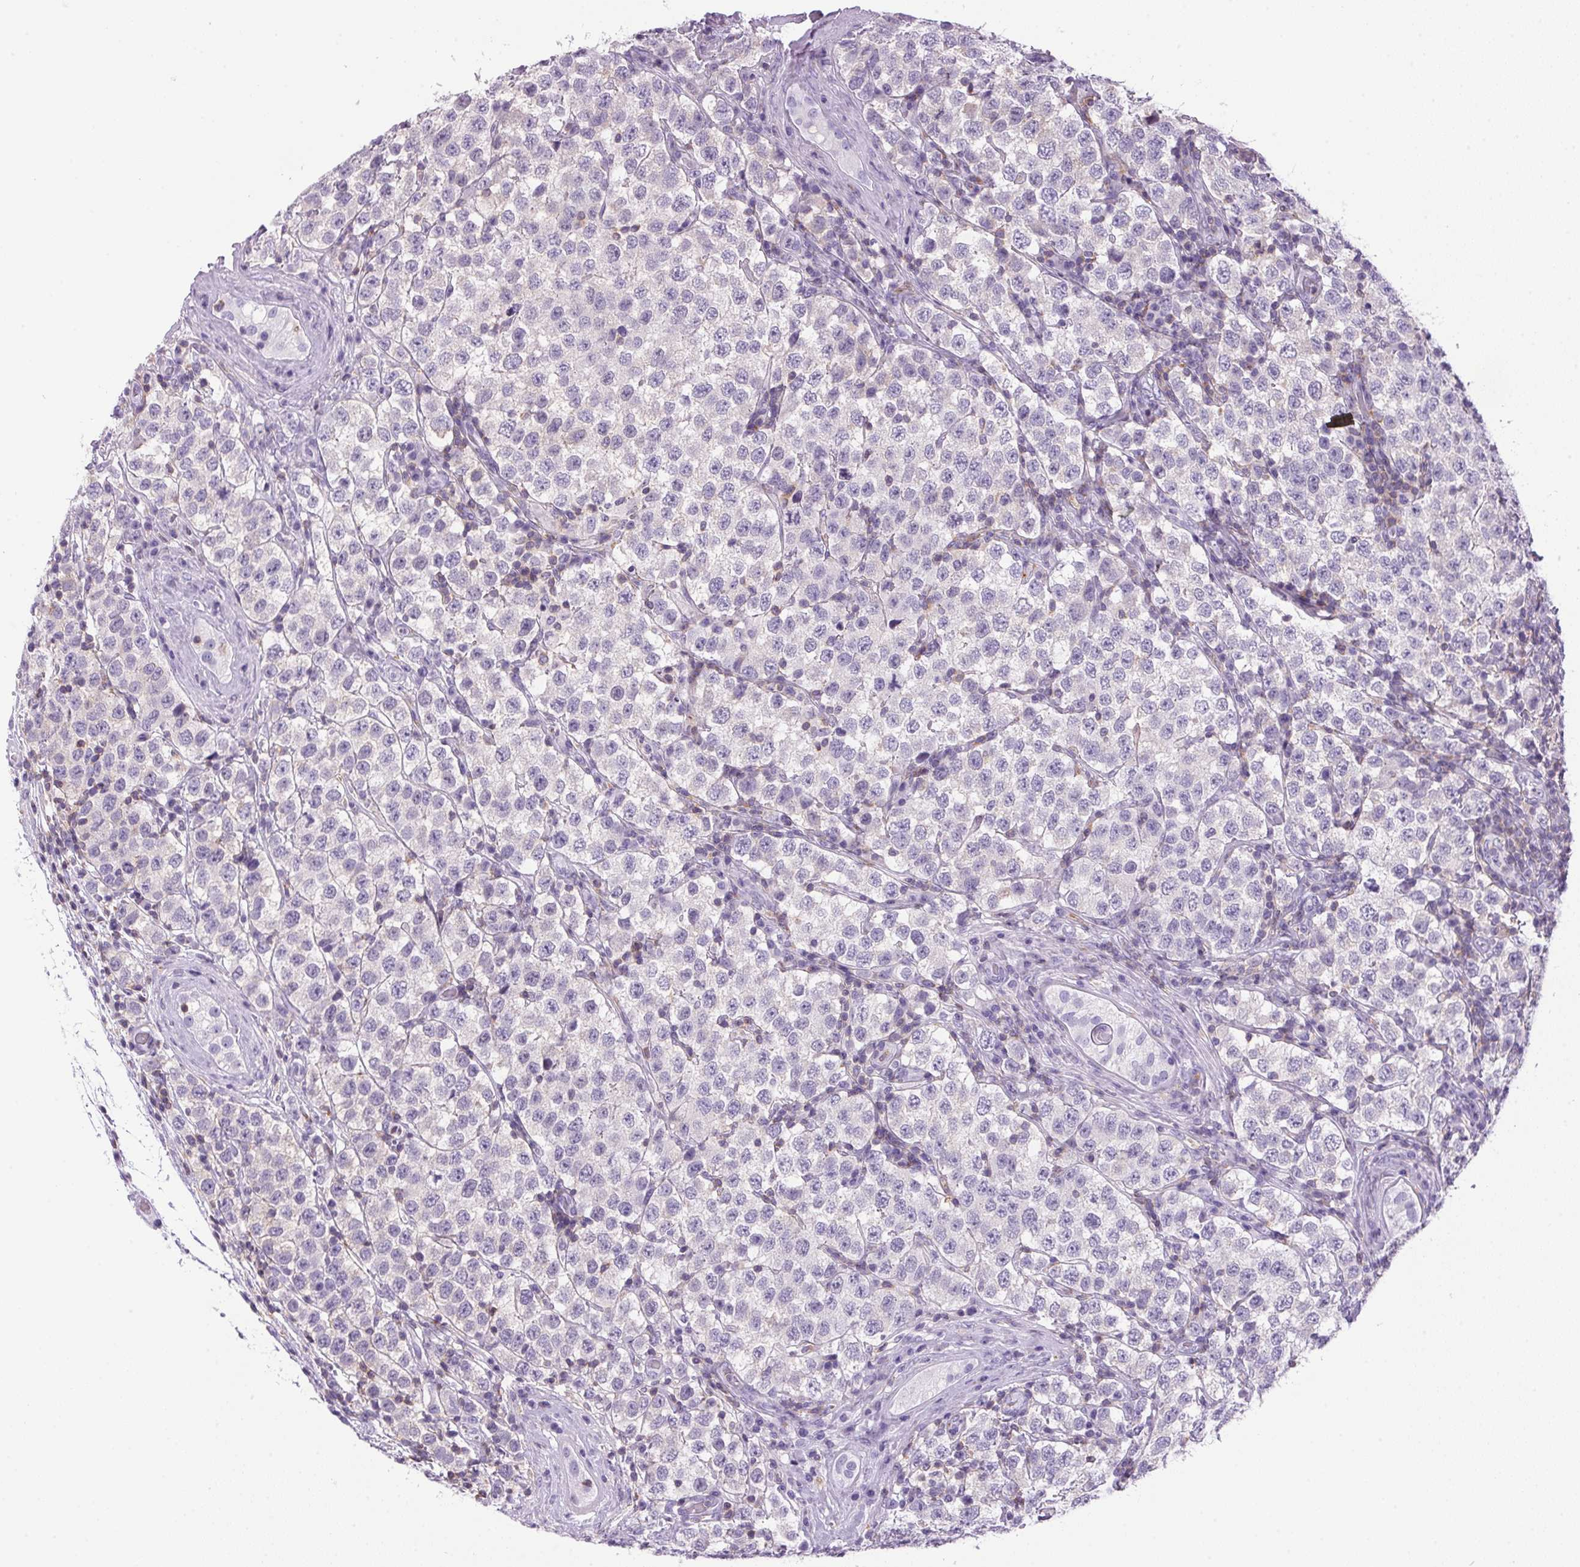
{"staining": {"intensity": "negative", "quantity": "none", "location": "none"}, "tissue": "testis cancer", "cell_type": "Tumor cells", "image_type": "cancer", "snomed": [{"axis": "morphology", "description": "Seminoma, NOS"}, {"axis": "topography", "description": "Testis"}], "caption": "The IHC micrograph has no significant positivity in tumor cells of testis cancer (seminoma) tissue. (DAB IHC with hematoxylin counter stain).", "gene": "S100A2", "patient": {"sex": "male", "age": 34}}